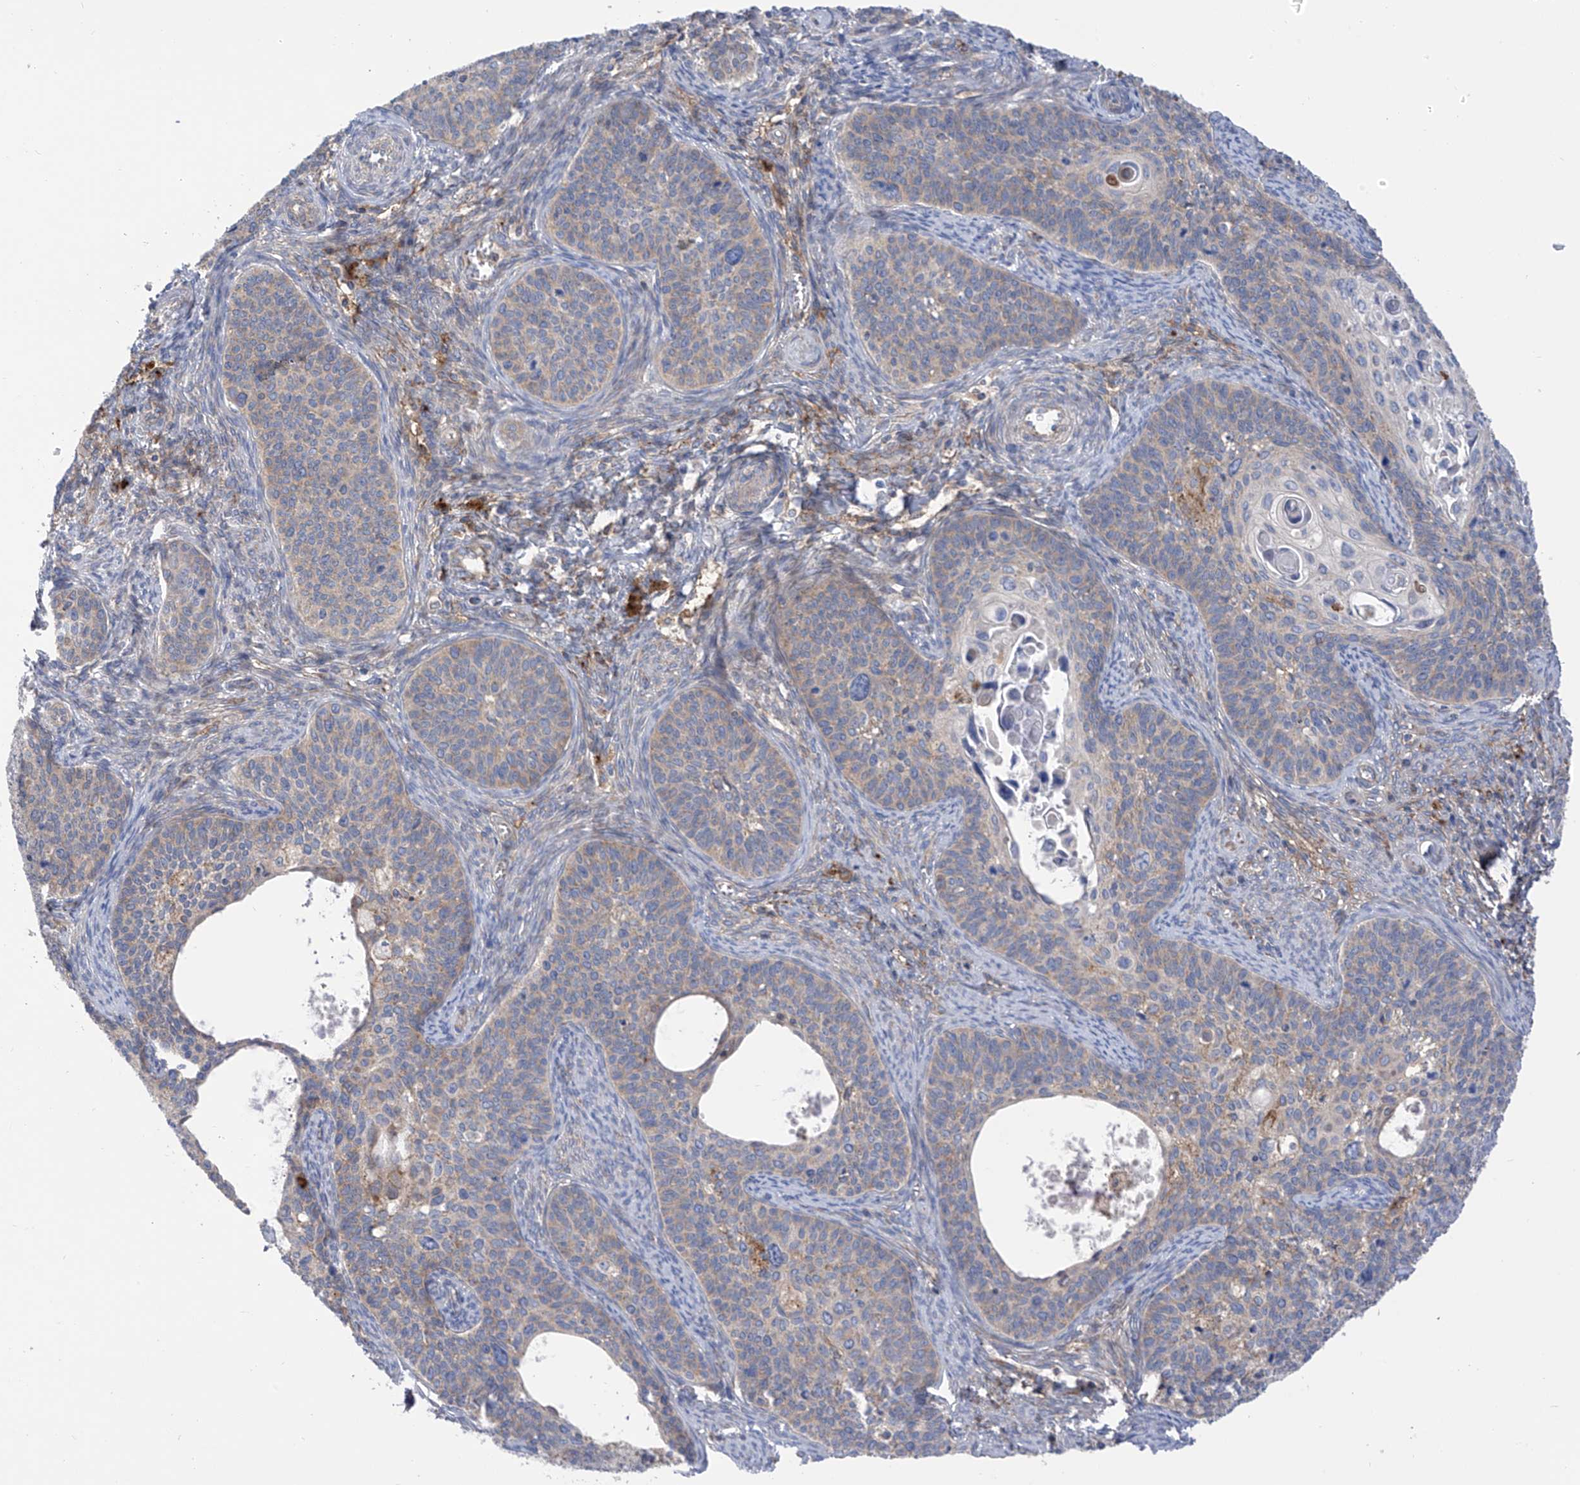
{"staining": {"intensity": "weak", "quantity": "25%-75%", "location": "cytoplasmic/membranous"}, "tissue": "cervical cancer", "cell_type": "Tumor cells", "image_type": "cancer", "snomed": [{"axis": "morphology", "description": "Squamous cell carcinoma, NOS"}, {"axis": "topography", "description": "Cervix"}], "caption": "Tumor cells display low levels of weak cytoplasmic/membranous expression in approximately 25%-75% of cells in human cervical cancer (squamous cell carcinoma).", "gene": "P2RX7", "patient": {"sex": "female", "age": 33}}